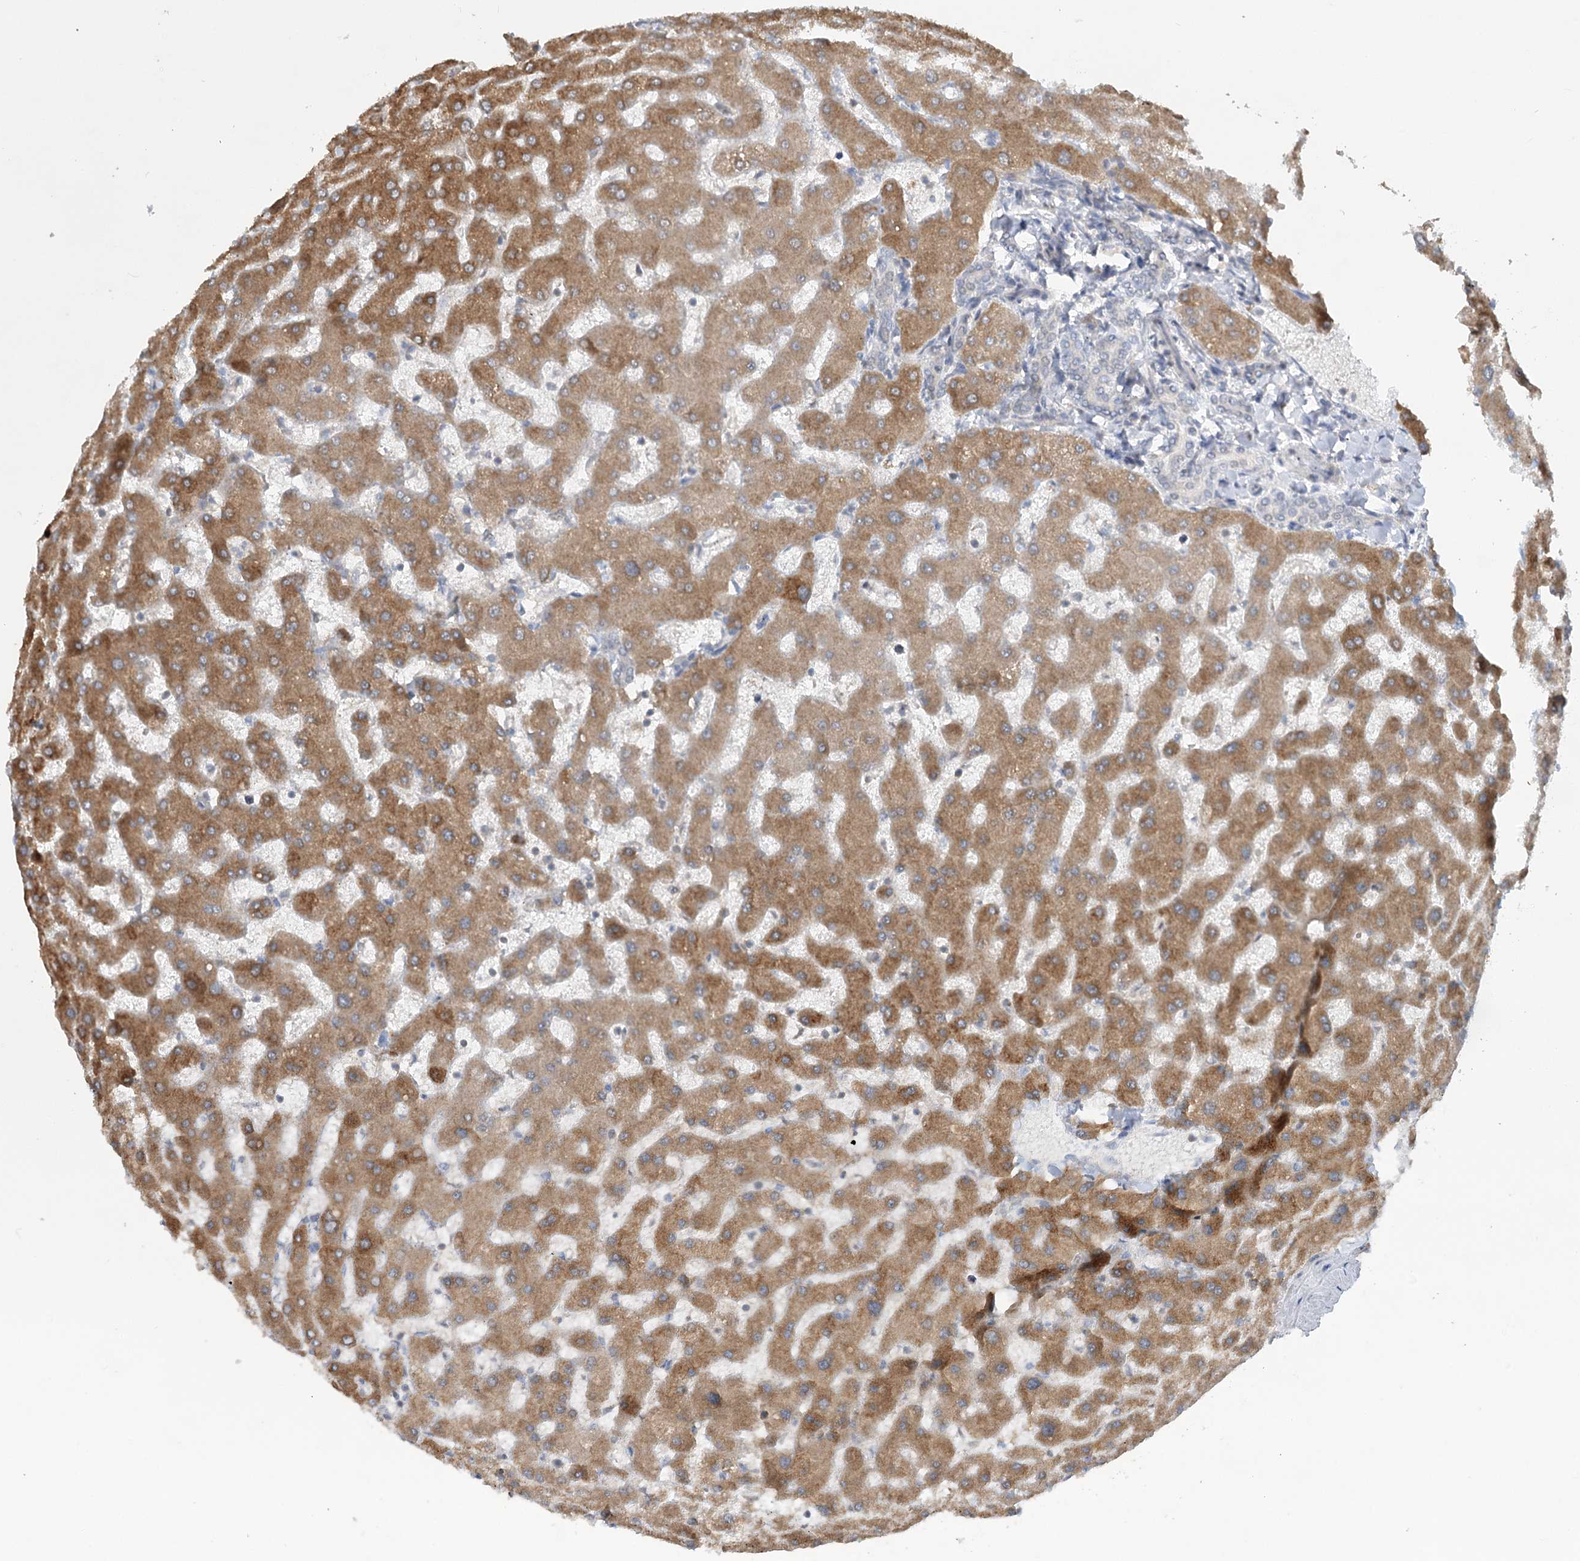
{"staining": {"intensity": "negative", "quantity": "none", "location": "none"}, "tissue": "liver", "cell_type": "Cholangiocytes", "image_type": "normal", "snomed": [{"axis": "morphology", "description": "Normal tissue, NOS"}, {"axis": "topography", "description": "Liver"}], "caption": "The image shows no staining of cholangiocytes in benign liver.", "gene": "TRAF3IP1", "patient": {"sex": "female", "age": 63}}